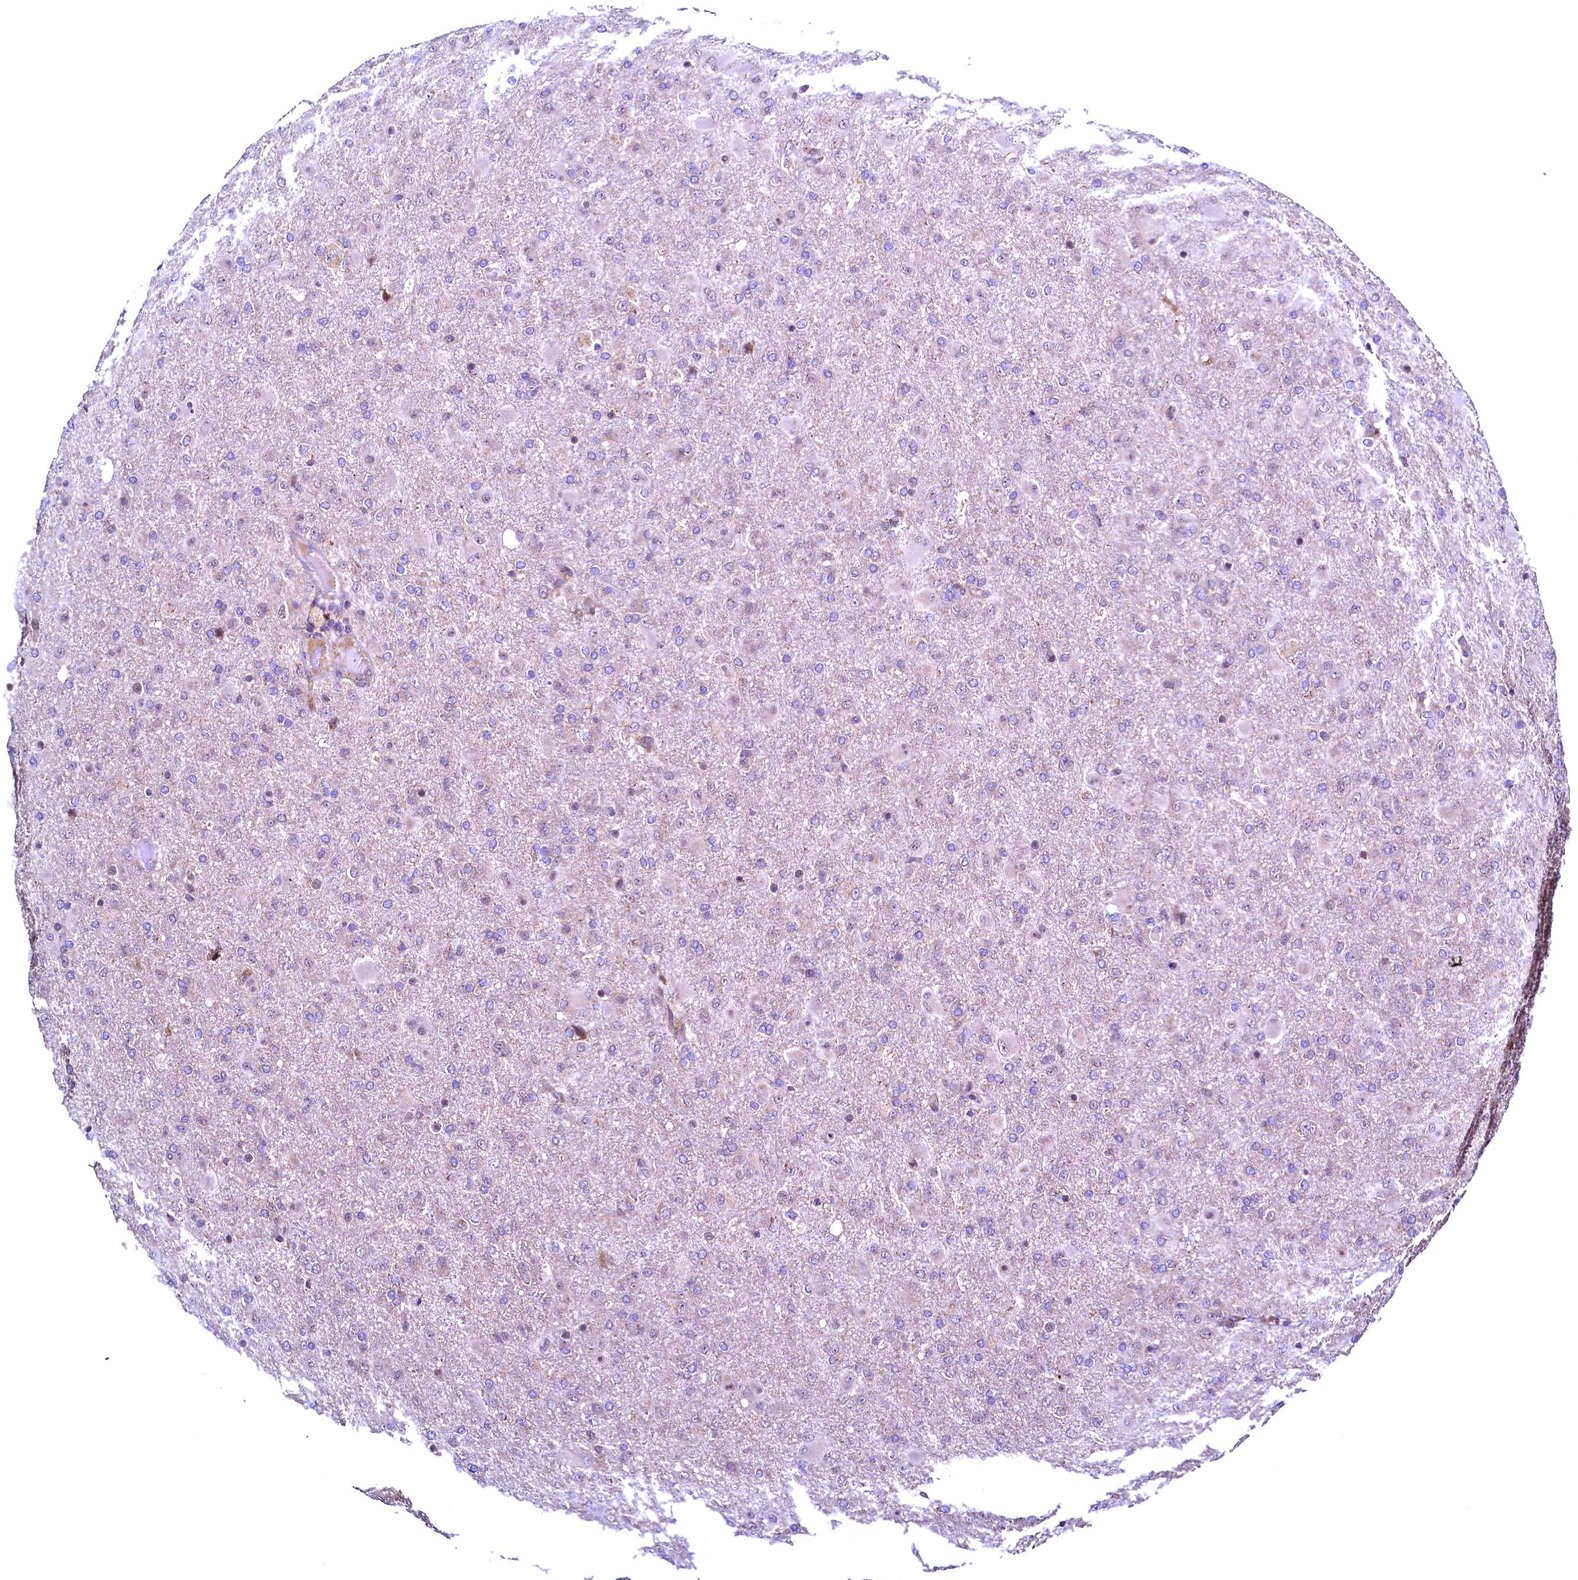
{"staining": {"intensity": "negative", "quantity": "none", "location": "none"}, "tissue": "glioma", "cell_type": "Tumor cells", "image_type": "cancer", "snomed": [{"axis": "morphology", "description": "Glioma, malignant, Low grade"}, {"axis": "topography", "description": "Brain"}], "caption": "Malignant low-grade glioma stained for a protein using immunohistochemistry displays no expression tumor cells.", "gene": "RBFA", "patient": {"sex": "male", "age": 65}}